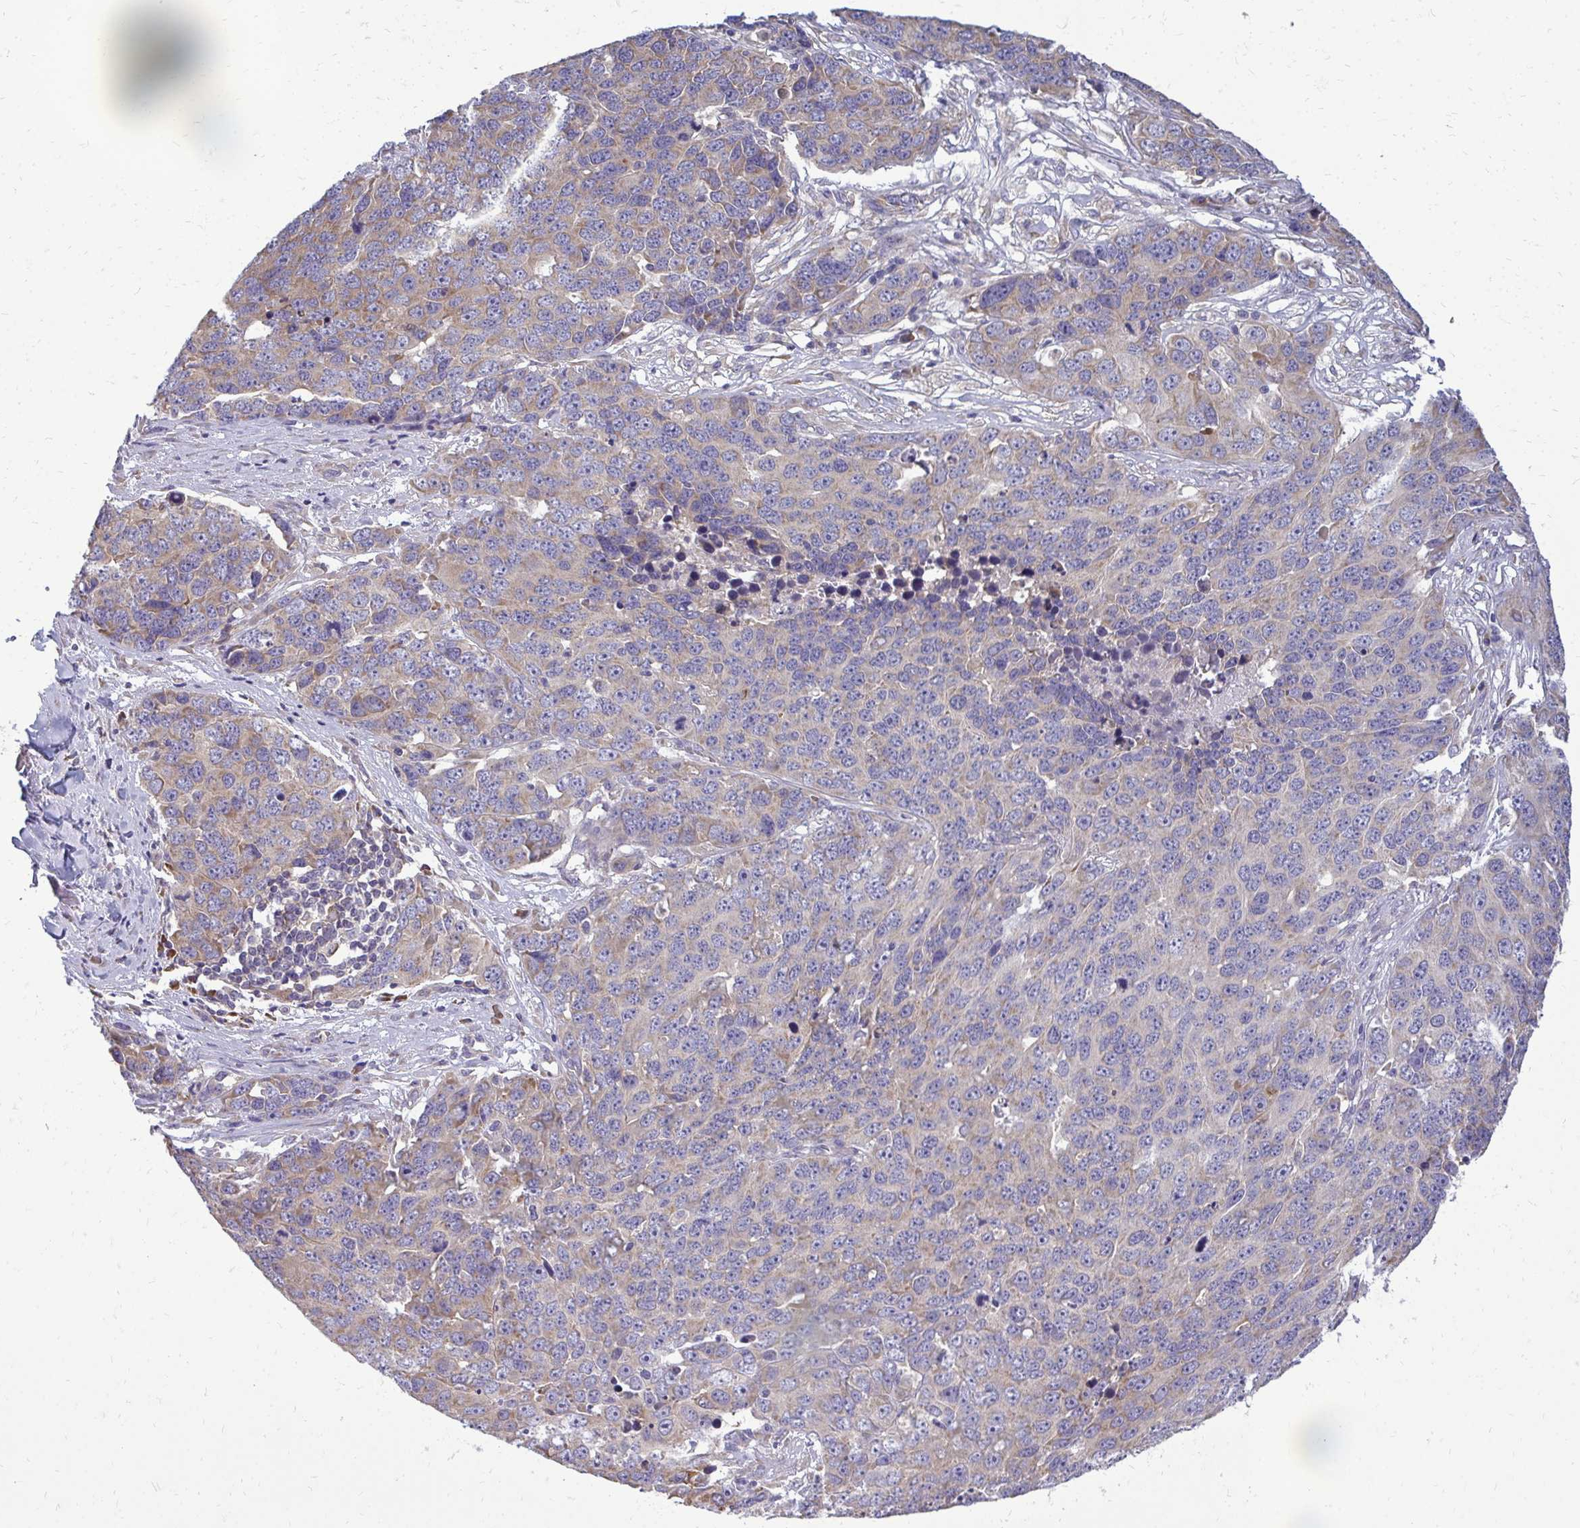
{"staining": {"intensity": "weak", "quantity": "25%-75%", "location": "cytoplasmic/membranous"}, "tissue": "ovarian cancer", "cell_type": "Tumor cells", "image_type": "cancer", "snomed": [{"axis": "morphology", "description": "Cystadenocarcinoma, serous, NOS"}, {"axis": "topography", "description": "Ovary"}], "caption": "High-magnification brightfield microscopy of ovarian cancer stained with DAB (3,3'-diaminobenzidine) (brown) and counterstained with hematoxylin (blue). tumor cells exhibit weak cytoplasmic/membranous positivity is seen in about25%-75% of cells.", "gene": "RPLP2", "patient": {"sex": "female", "age": 76}}